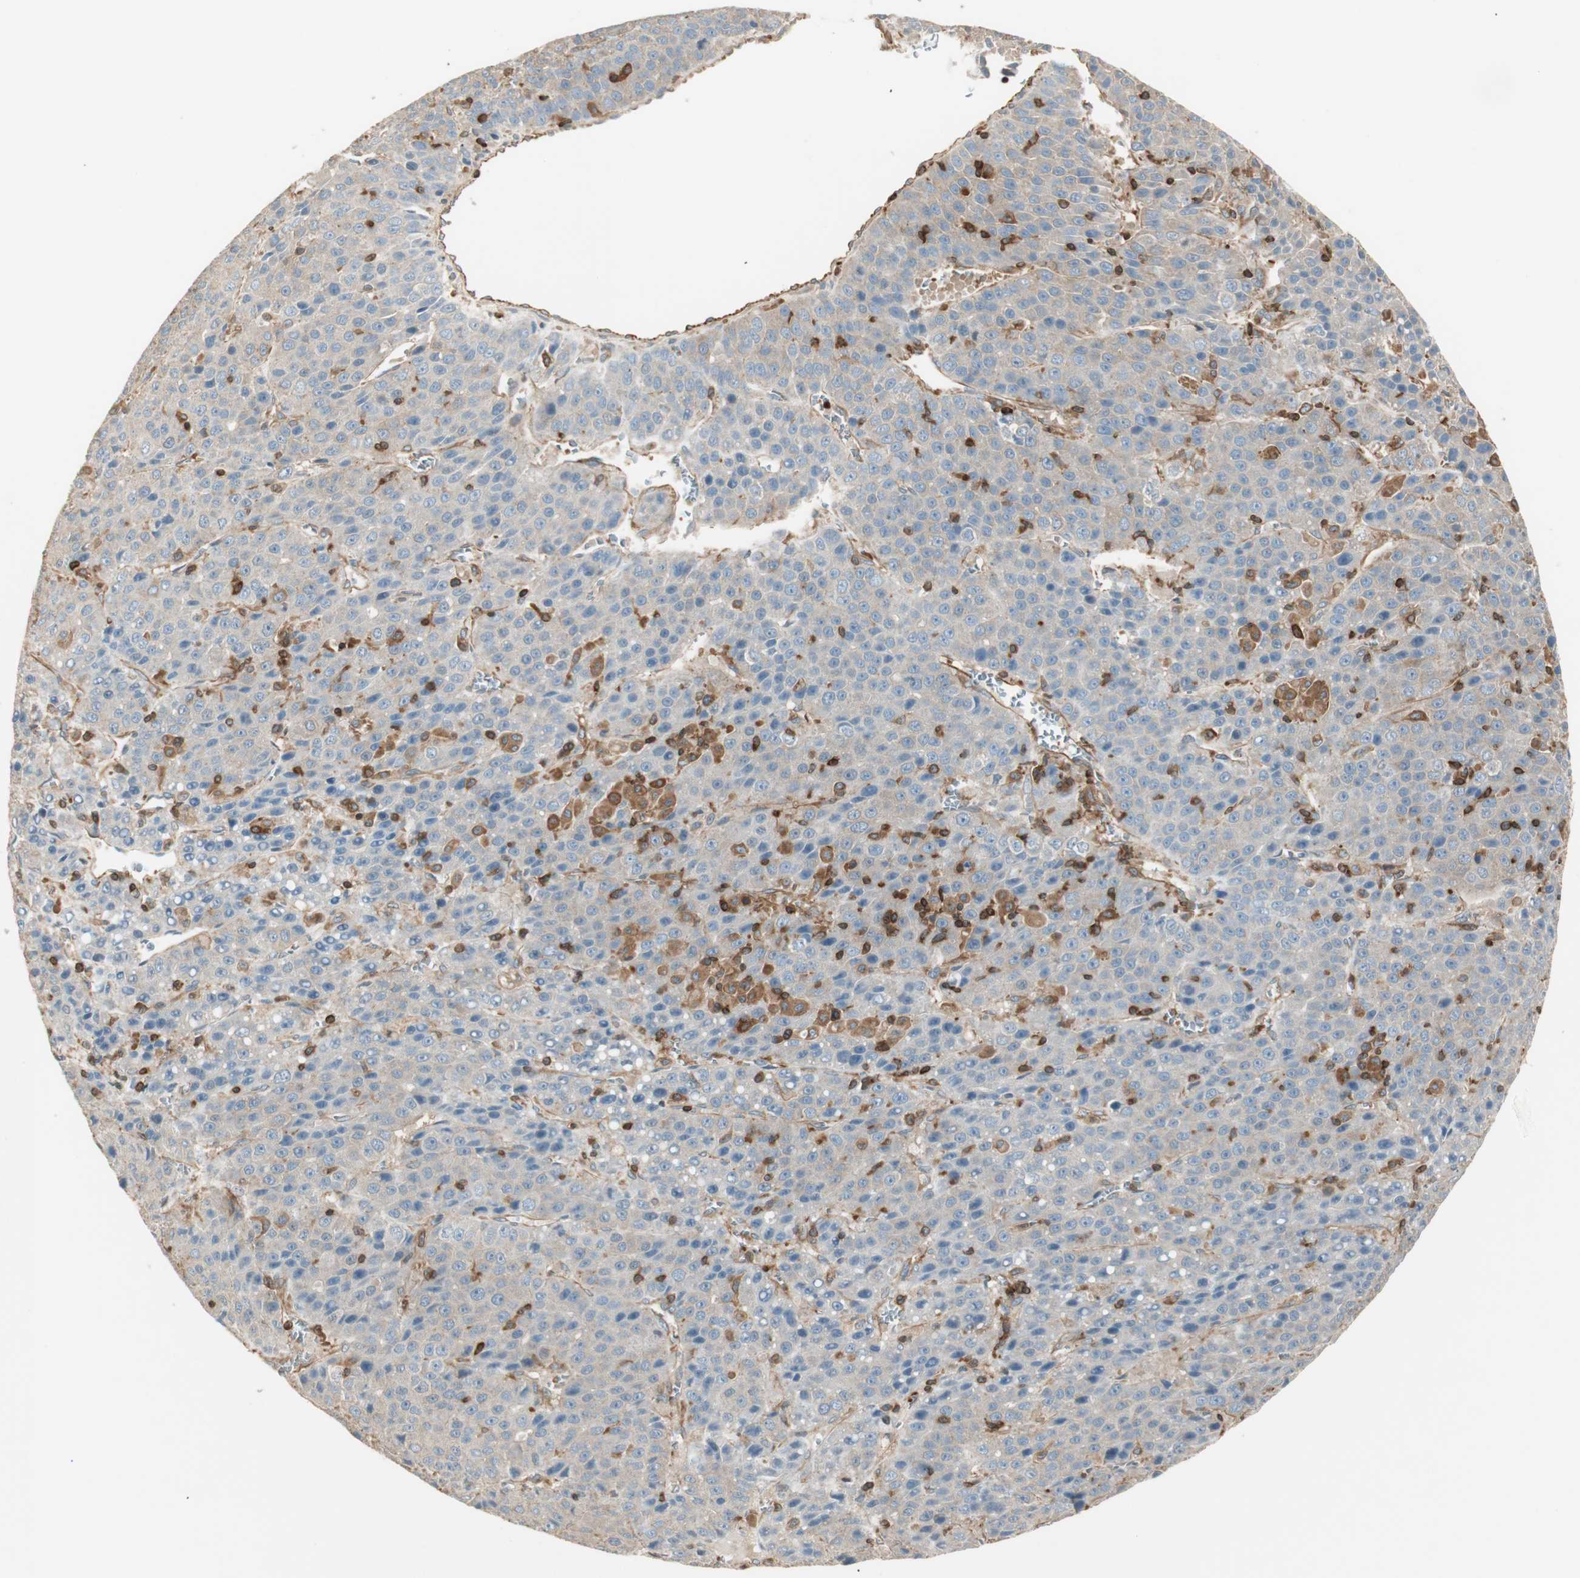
{"staining": {"intensity": "negative", "quantity": "none", "location": "none"}, "tissue": "liver cancer", "cell_type": "Tumor cells", "image_type": "cancer", "snomed": [{"axis": "morphology", "description": "Carcinoma, Hepatocellular, NOS"}, {"axis": "topography", "description": "Liver"}], "caption": "The micrograph reveals no significant positivity in tumor cells of liver hepatocellular carcinoma.", "gene": "CRLF3", "patient": {"sex": "female", "age": 53}}